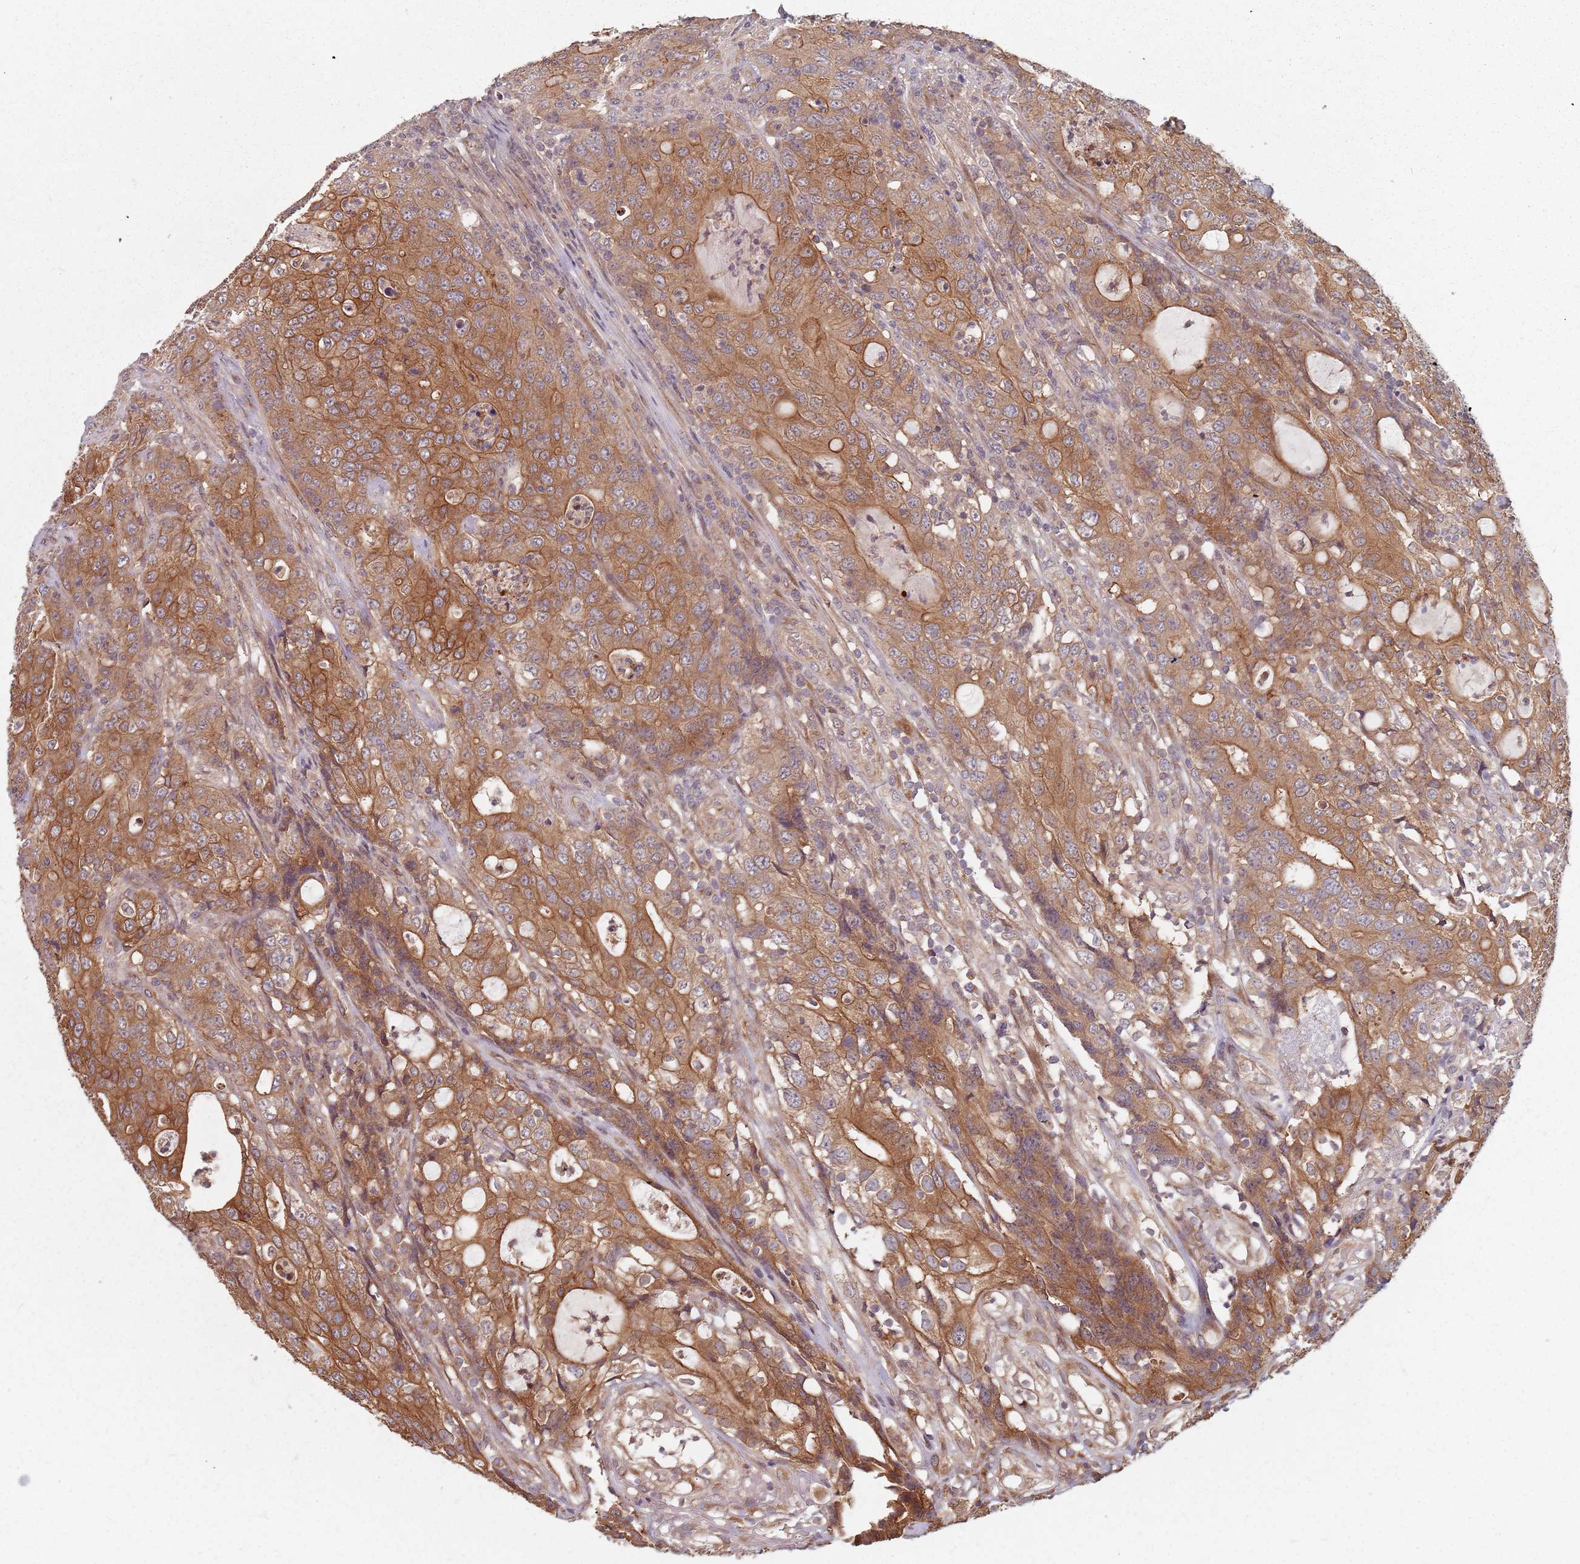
{"staining": {"intensity": "moderate", "quantity": ">75%", "location": "cytoplasmic/membranous"}, "tissue": "colorectal cancer", "cell_type": "Tumor cells", "image_type": "cancer", "snomed": [{"axis": "morphology", "description": "Adenocarcinoma, NOS"}, {"axis": "topography", "description": "Colon"}], "caption": "A medium amount of moderate cytoplasmic/membranous positivity is identified in approximately >75% of tumor cells in colorectal cancer (adenocarcinoma) tissue.", "gene": "C3orf14", "patient": {"sex": "male", "age": 83}}